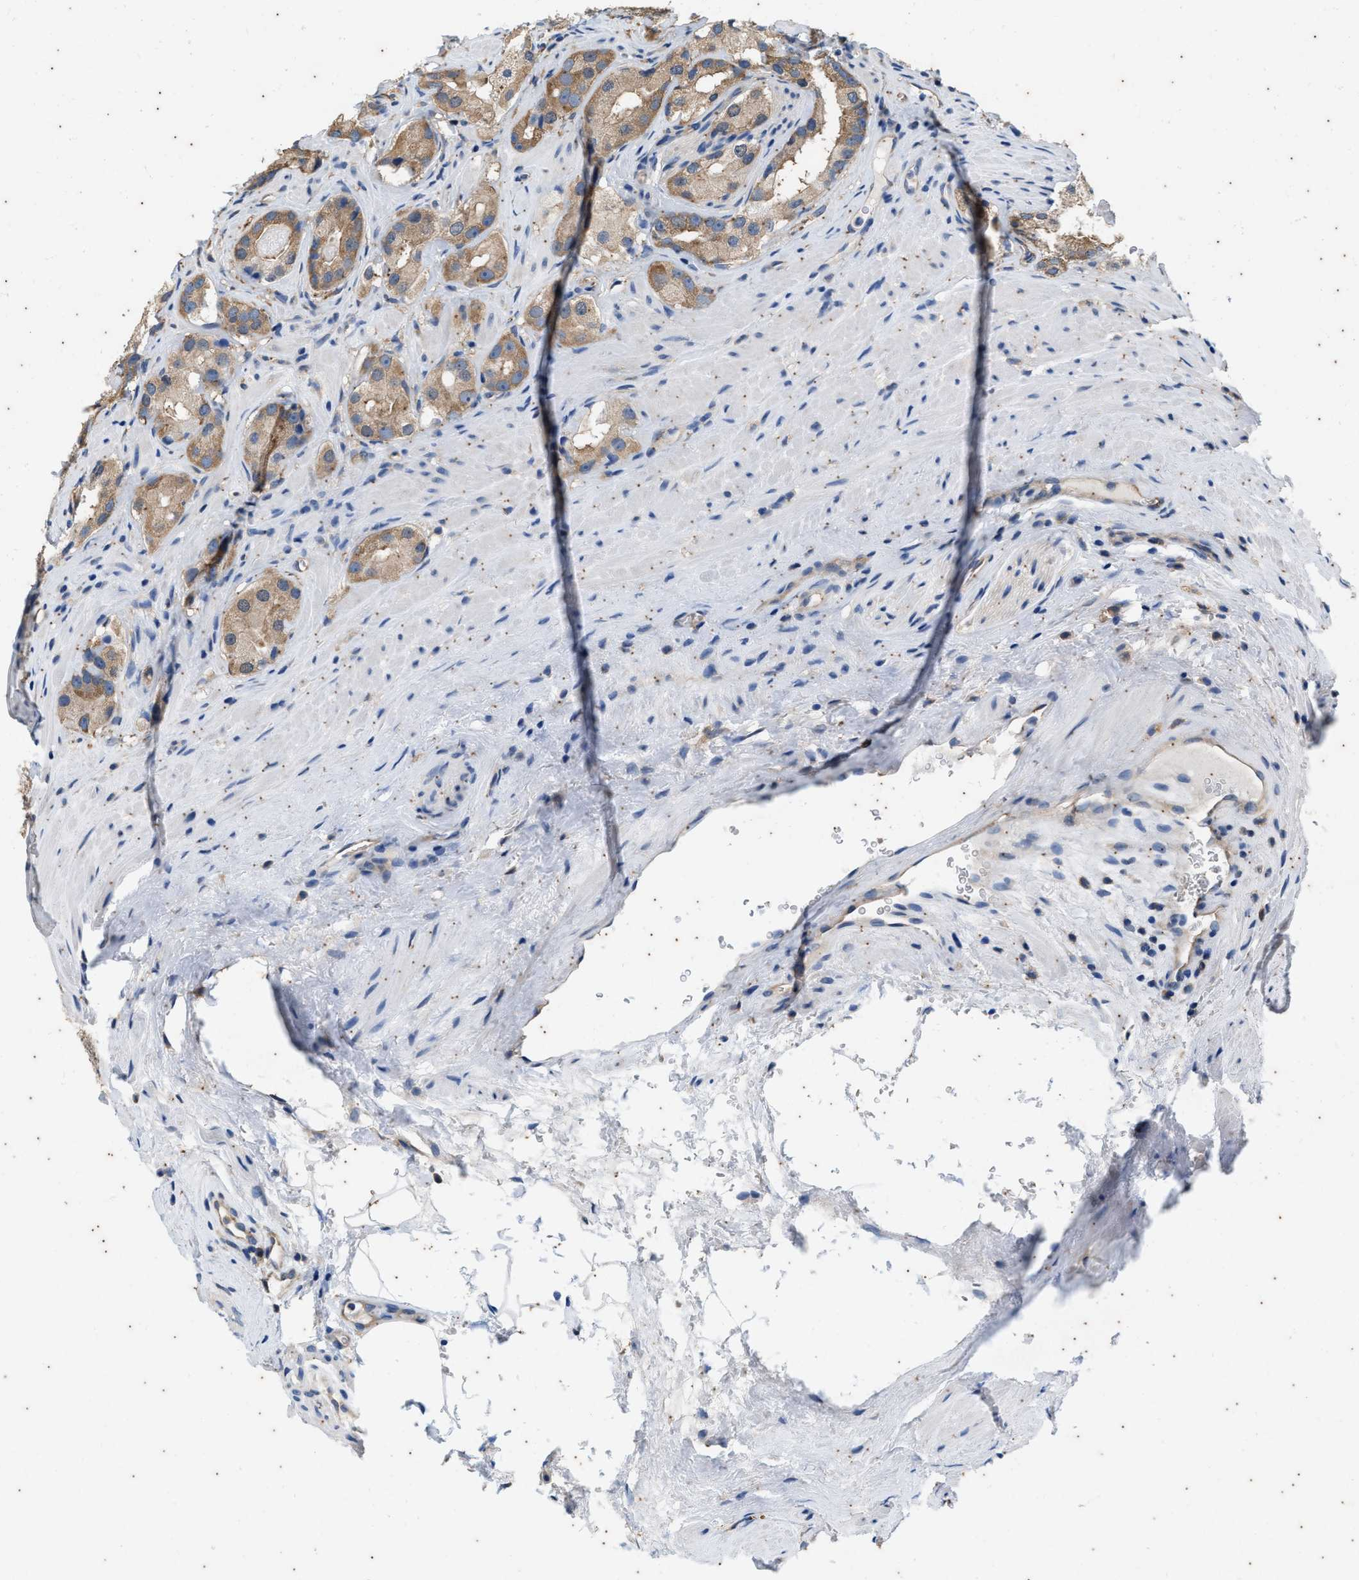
{"staining": {"intensity": "moderate", "quantity": ">75%", "location": "cytoplasmic/membranous"}, "tissue": "prostate cancer", "cell_type": "Tumor cells", "image_type": "cancer", "snomed": [{"axis": "morphology", "description": "Adenocarcinoma, High grade"}, {"axis": "topography", "description": "Prostate"}], "caption": "This micrograph shows immunohistochemistry staining of high-grade adenocarcinoma (prostate), with medium moderate cytoplasmic/membranous positivity in approximately >75% of tumor cells.", "gene": "COX19", "patient": {"sex": "male", "age": 63}}